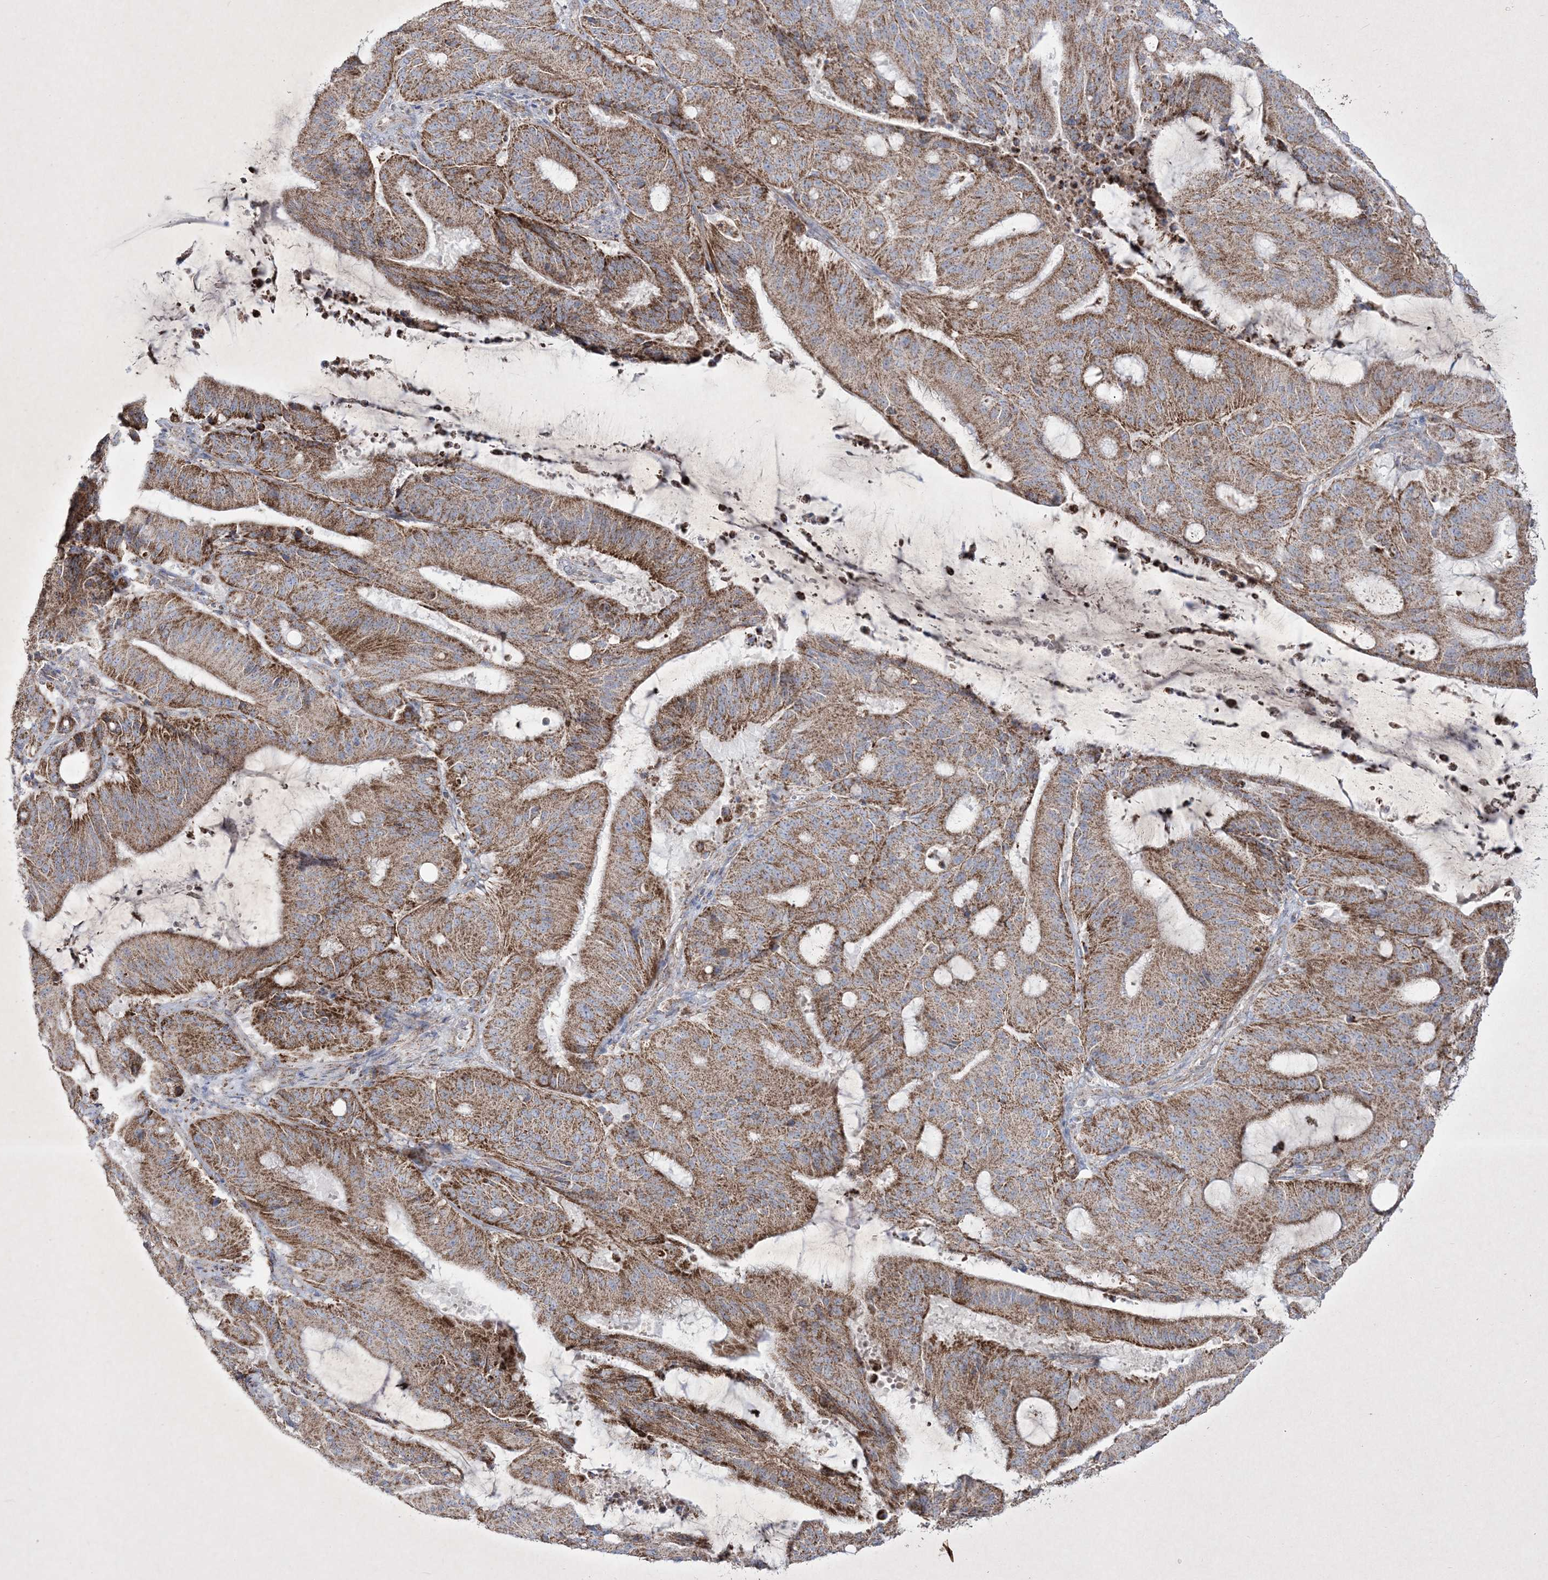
{"staining": {"intensity": "moderate", "quantity": ">75%", "location": "cytoplasmic/membranous"}, "tissue": "liver cancer", "cell_type": "Tumor cells", "image_type": "cancer", "snomed": [{"axis": "morphology", "description": "Normal tissue, NOS"}, {"axis": "morphology", "description": "Cholangiocarcinoma"}, {"axis": "topography", "description": "Liver"}, {"axis": "topography", "description": "Peripheral nerve tissue"}], "caption": "Immunohistochemical staining of liver cancer (cholangiocarcinoma) reveals medium levels of moderate cytoplasmic/membranous protein staining in approximately >75% of tumor cells.", "gene": "RICTOR", "patient": {"sex": "female", "age": 73}}